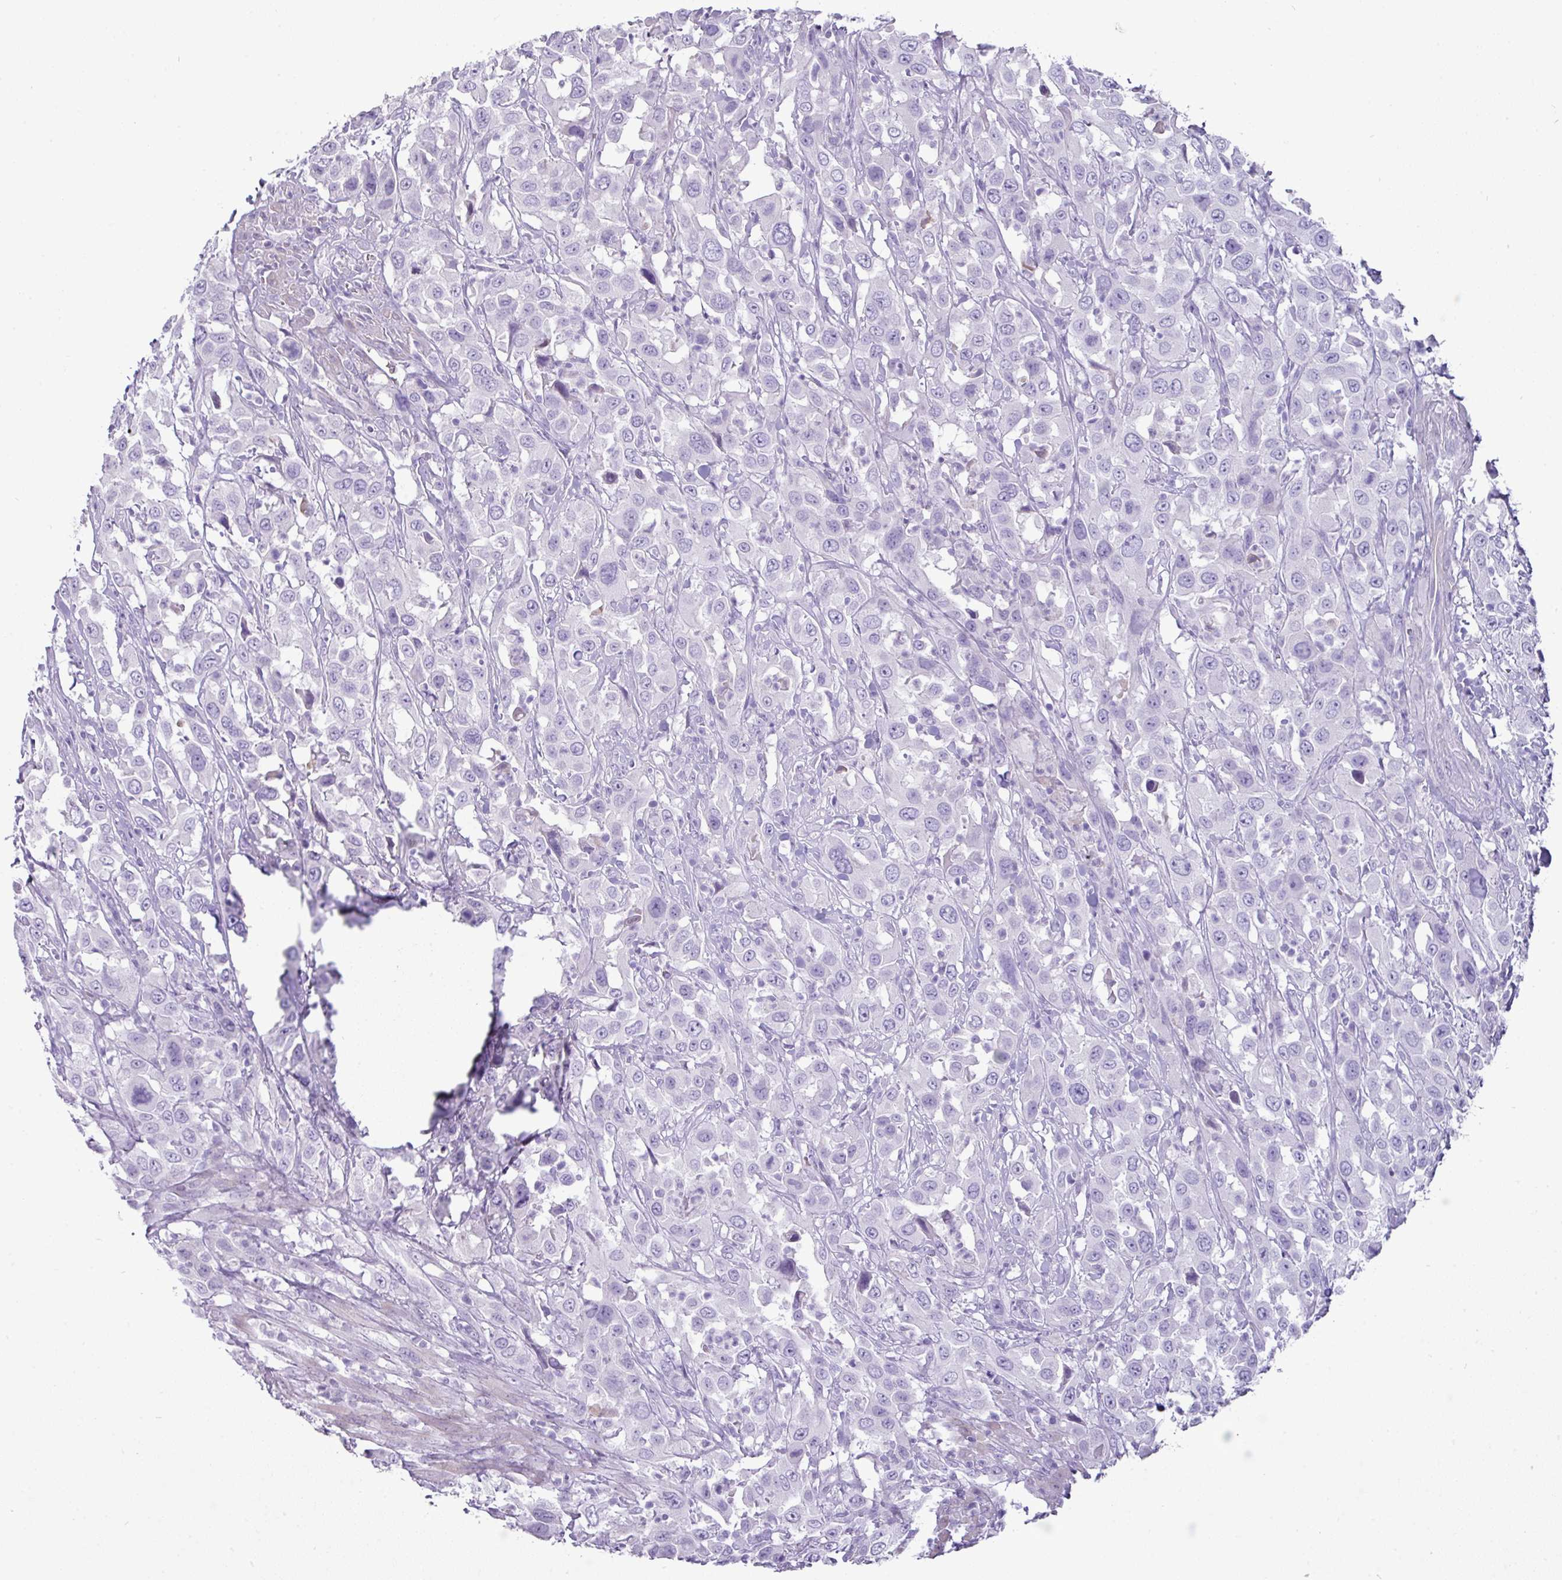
{"staining": {"intensity": "negative", "quantity": "none", "location": "none"}, "tissue": "urothelial cancer", "cell_type": "Tumor cells", "image_type": "cancer", "snomed": [{"axis": "morphology", "description": "Urothelial carcinoma, High grade"}, {"axis": "topography", "description": "Urinary bladder"}], "caption": "Immunohistochemistry photomicrograph of high-grade urothelial carcinoma stained for a protein (brown), which shows no positivity in tumor cells.", "gene": "GSTA3", "patient": {"sex": "male", "age": 61}}